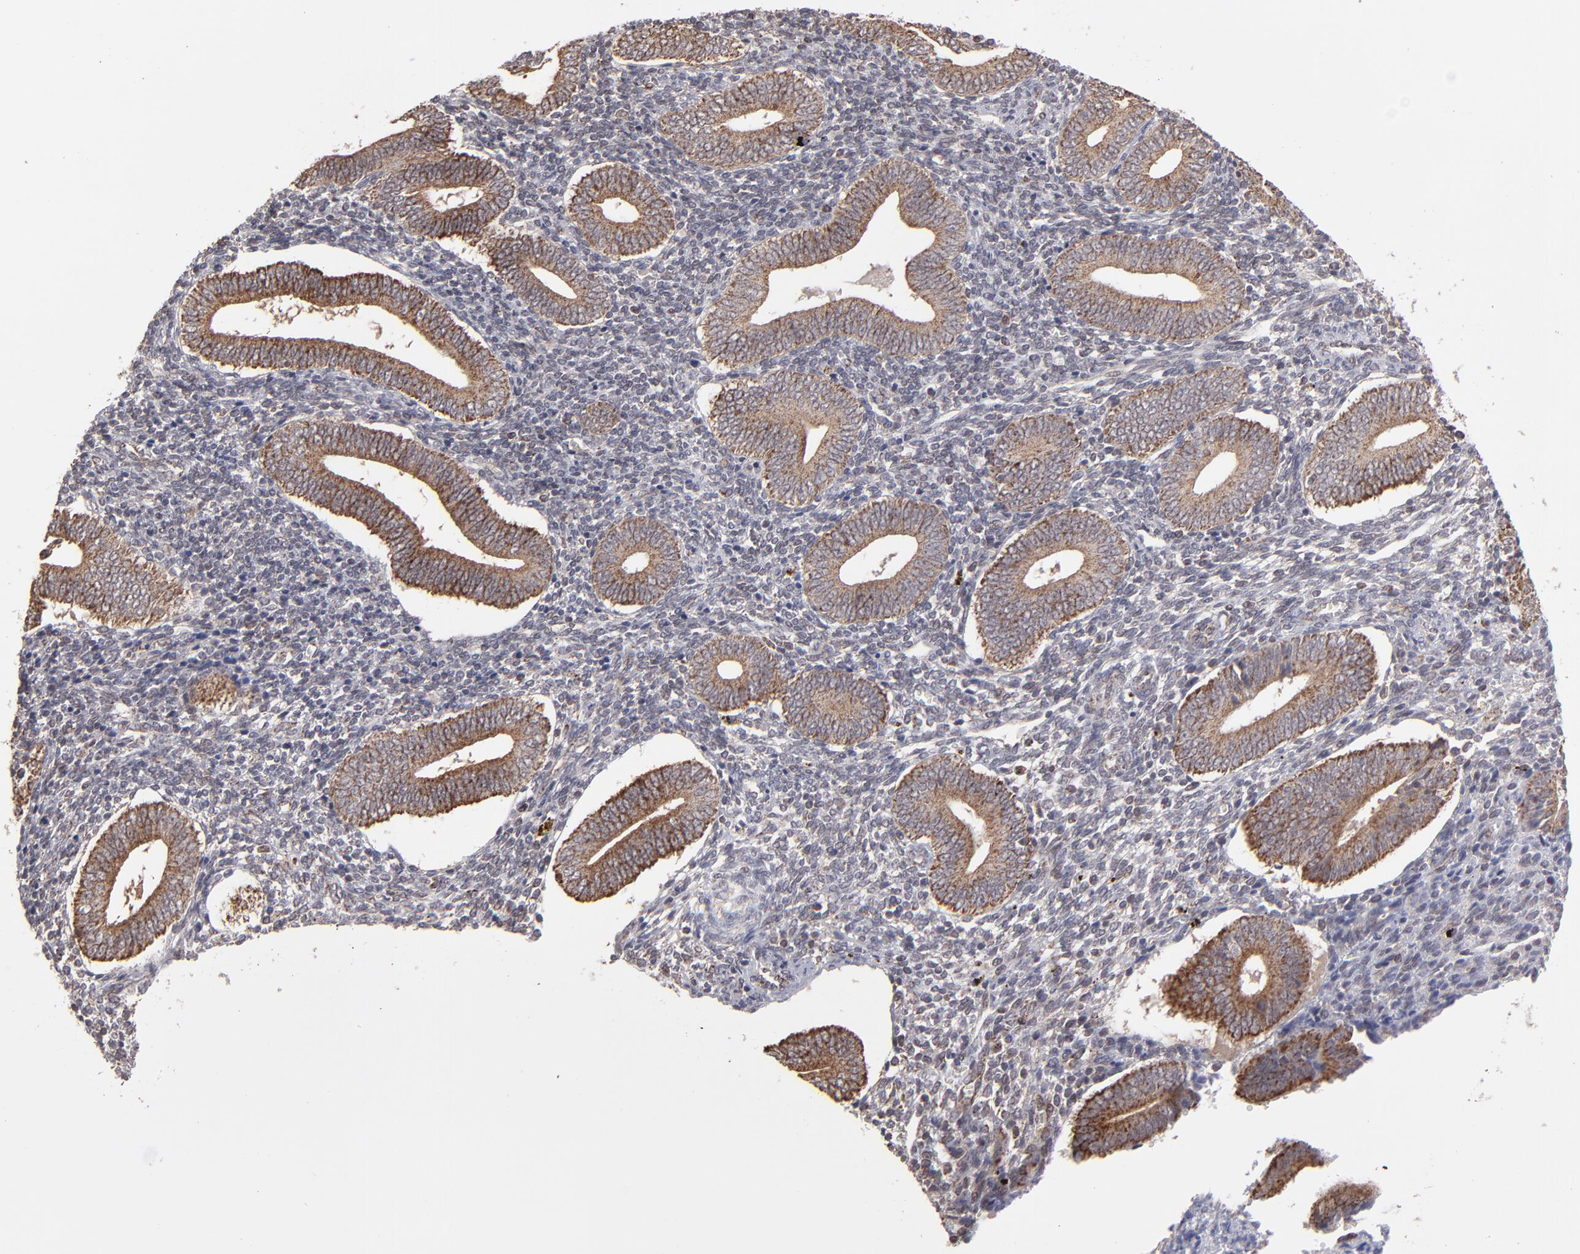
{"staining": {"intensity": "moderate", "quantity": "25%-75%", "location": "cytoplasmic/membranous"}, "tissue": "endometrium", "cell_type": "Cells in endometrial stroma", "image_type": "normal", "snomed": [{"axis": "morphology", "description": "Normal tissue, NOS"}, {"axis": "topography", "description": "Uterus"}, {"axis": "topography", "description": "Endometrium"}], "caption": "Immunohistochemistry (DAB) staining of normal endometrium exhibits moderate cytoplasmic/membranous protein staining in about 25%-75% of cells in endometrial stroma.", "gene": "SLC15A1", "patient": {"sex": "female", "age": 33}}